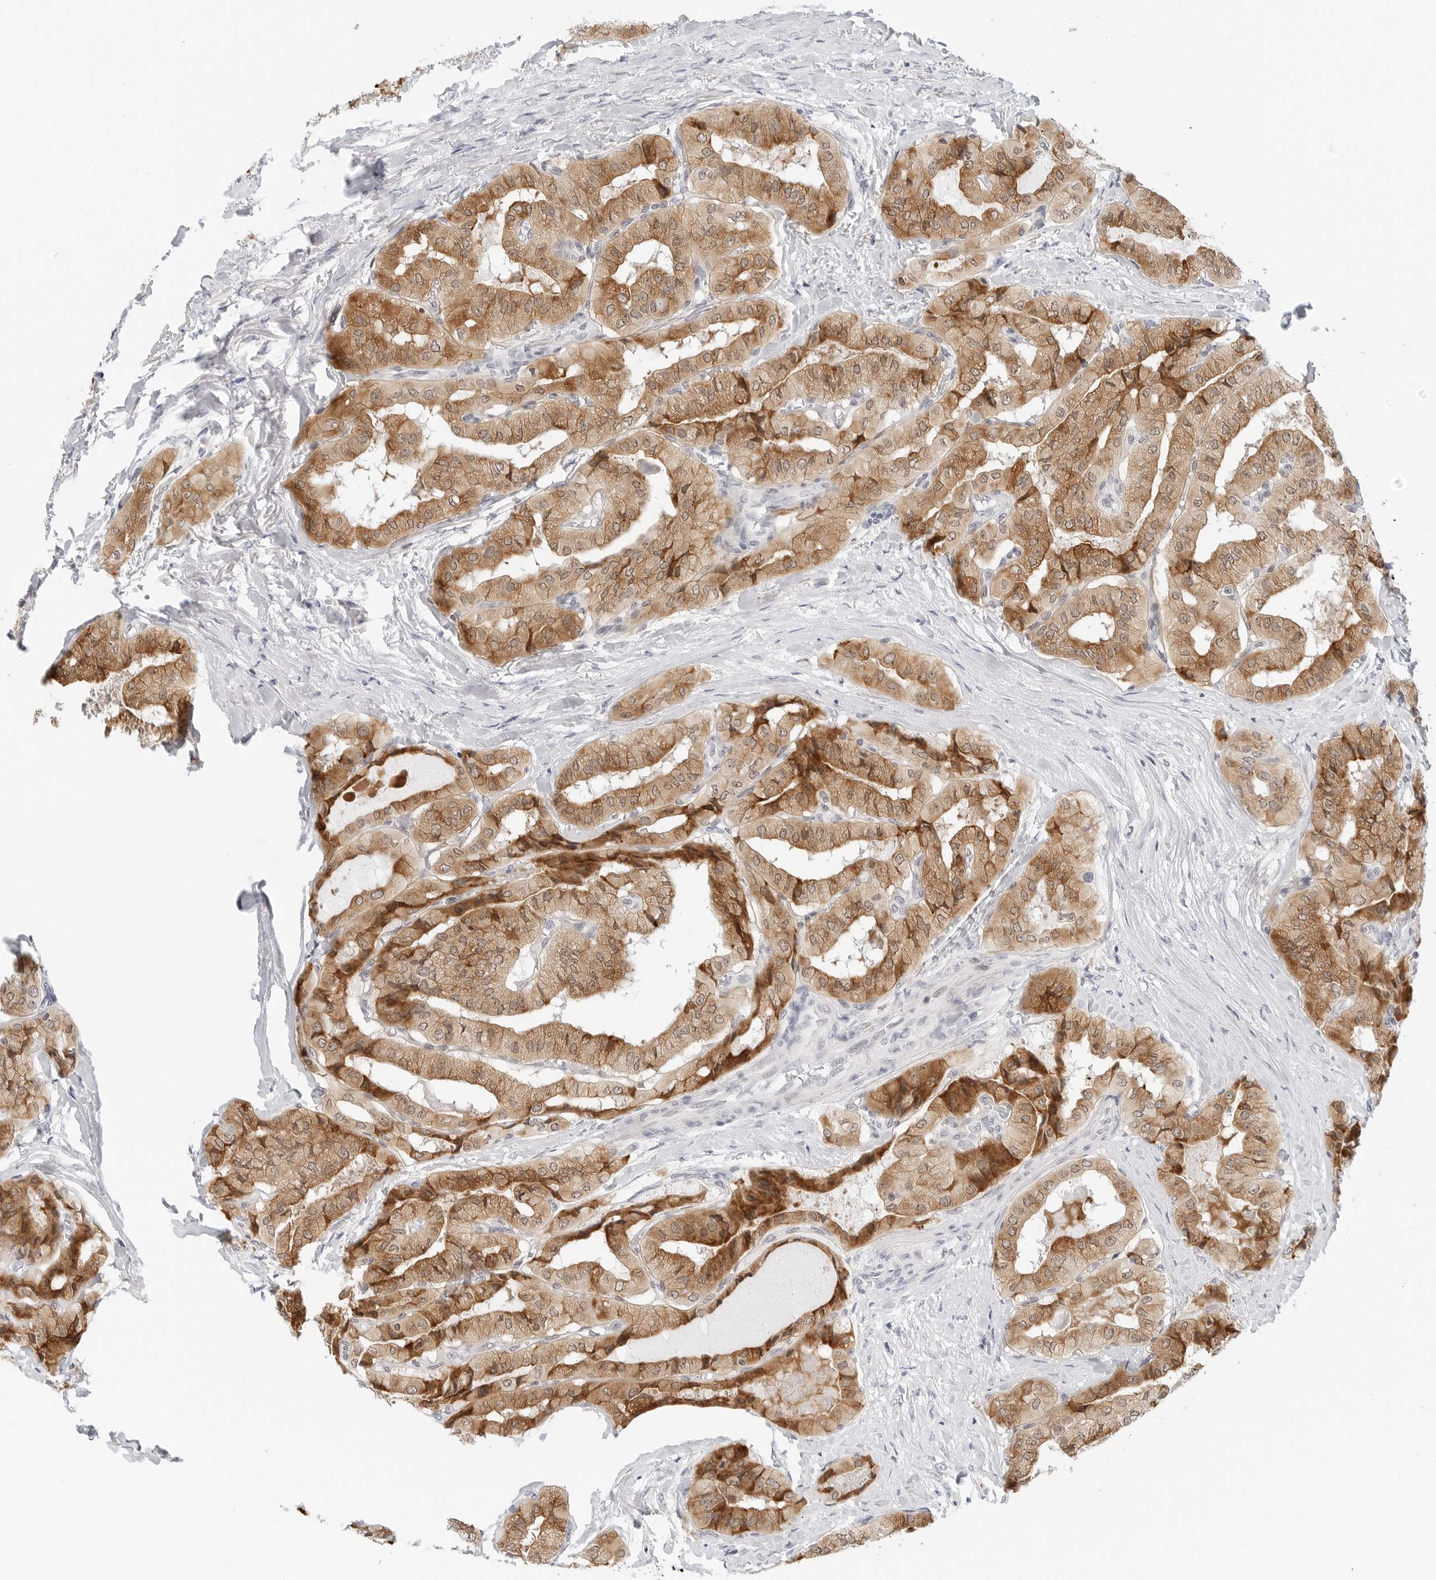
{"staining": {"intensity": "moderate", "quantity": ">75%", "location": "cytoplasmic/membranous,nuclear"}, "tissue": "thyroid cancer", "cell_type": "Tumor cells", "image_type": "cancer", "snomed": [{"axis": "morphology", "description": "Papillary adenocarcinoma, NOS"}, {"axis": "topography", "description": "Thyroid gland"}], "caption": "Thyroid cancer (papillary adenocarcinoma) stained with a brown dye demonstrates moderate cytoplasmic/membranous and nuclear positive staining in approximately >75% of tumor cells.", "gene": "TSEN2", "patient": {"sex": "female", "age": 59}}